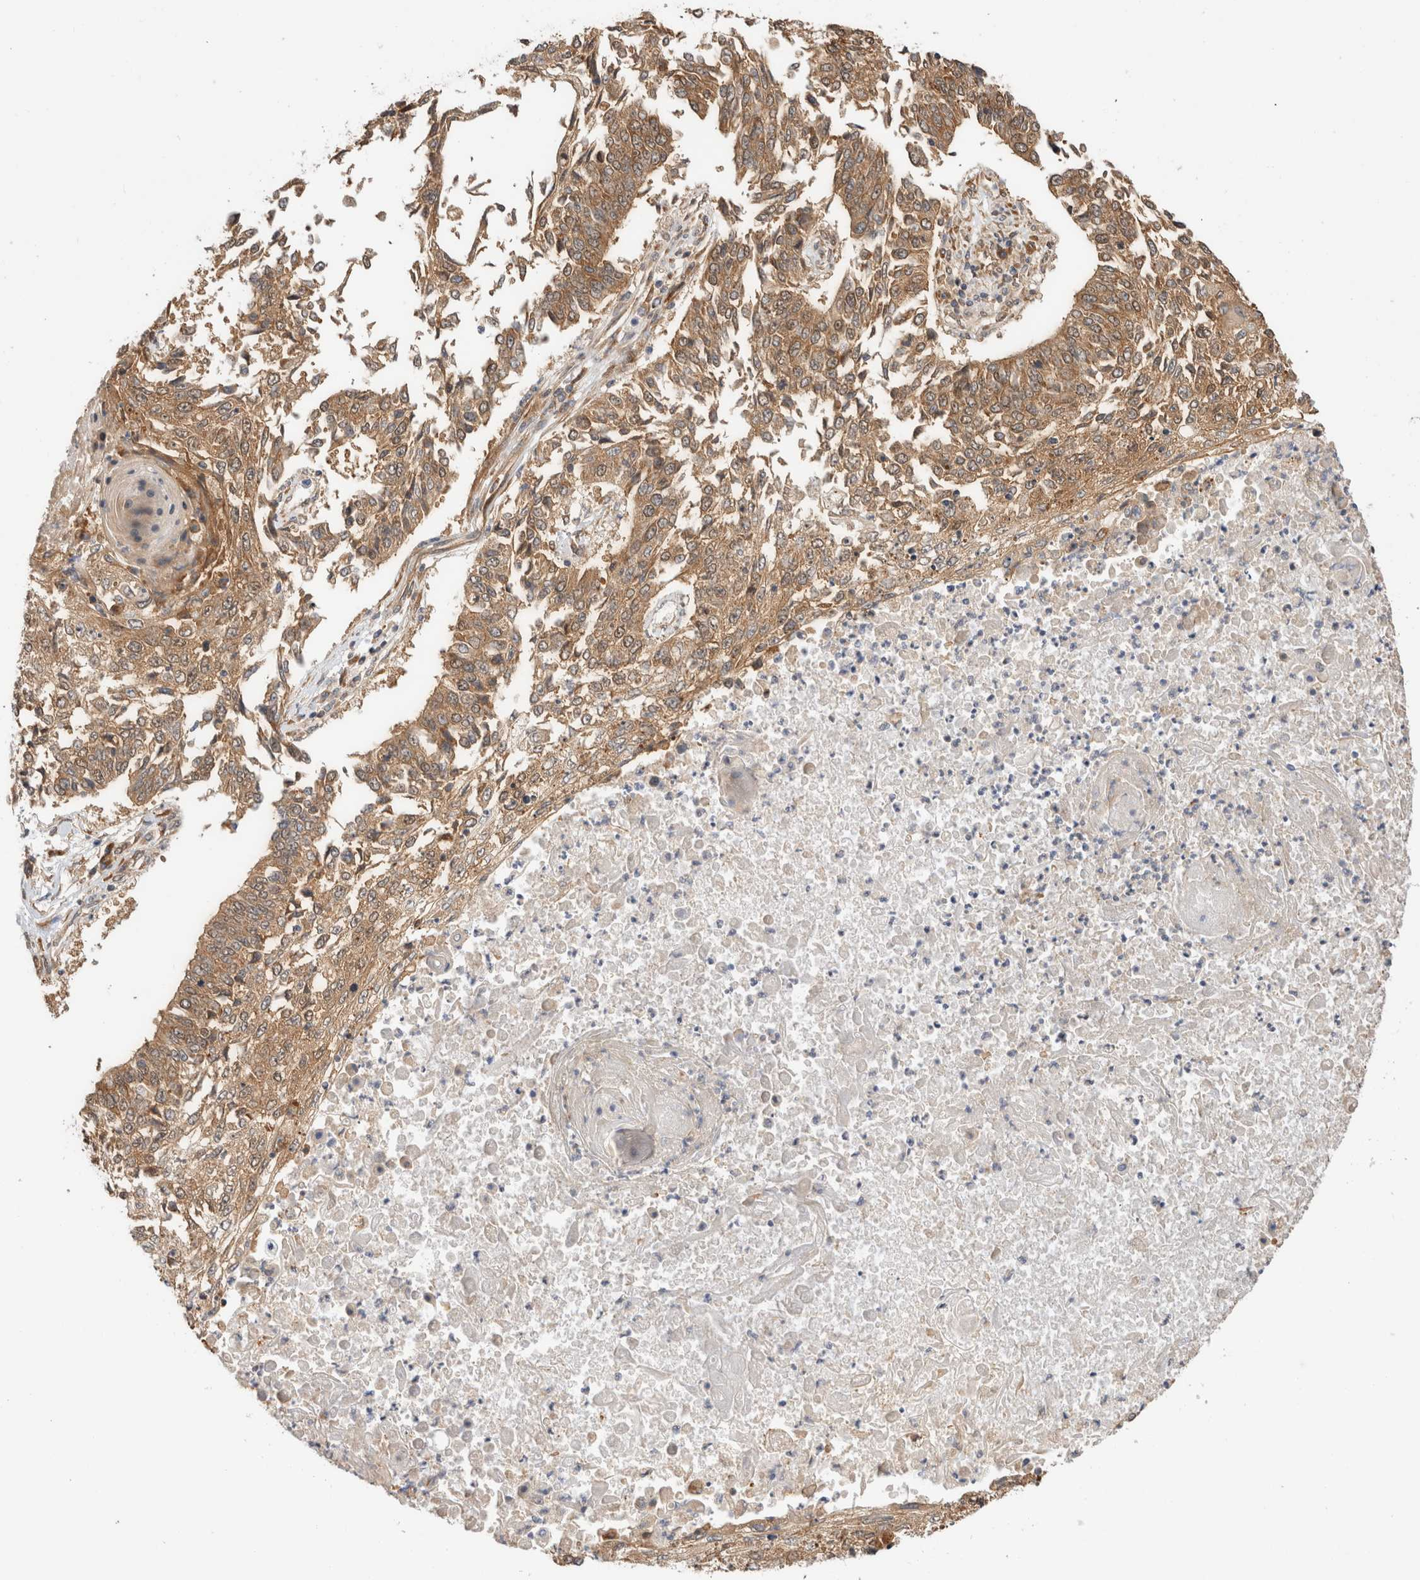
{"staining": {"intensity": "weak", "quantity": ">75%", "location": "cytoplasmic/membranous"}, "tissue": "lung cancer", "cell_type": "Tumor cells", "image_type": "cancer", "snomed": [{"axis": "morphology", "description": "Normal tissue, NOS"}, {"axis": "morphology", "description": "Squamous cell carcinoma, NOS"}, {"axis": "topography", "description": "Cartilage tissue"}, {"axis": "topography", "description": "Bronchus"}, {"axis": "topography", "description": "Lung"}, {"axis": "topography", "description": "Peripheral nerve tissue"}], "caption": "IHC photomicrograph of neoplastic tissue: human lung cancer stained using immunohistochemistry reveals low levels of weak protein expression localized specifically in the cytoplasmic/membranous of tumor cells, appearing as a cytoplasmic/membranous brown color.", "gene": "ACTL9", "patient": {"sex": "female", "age": 49}}